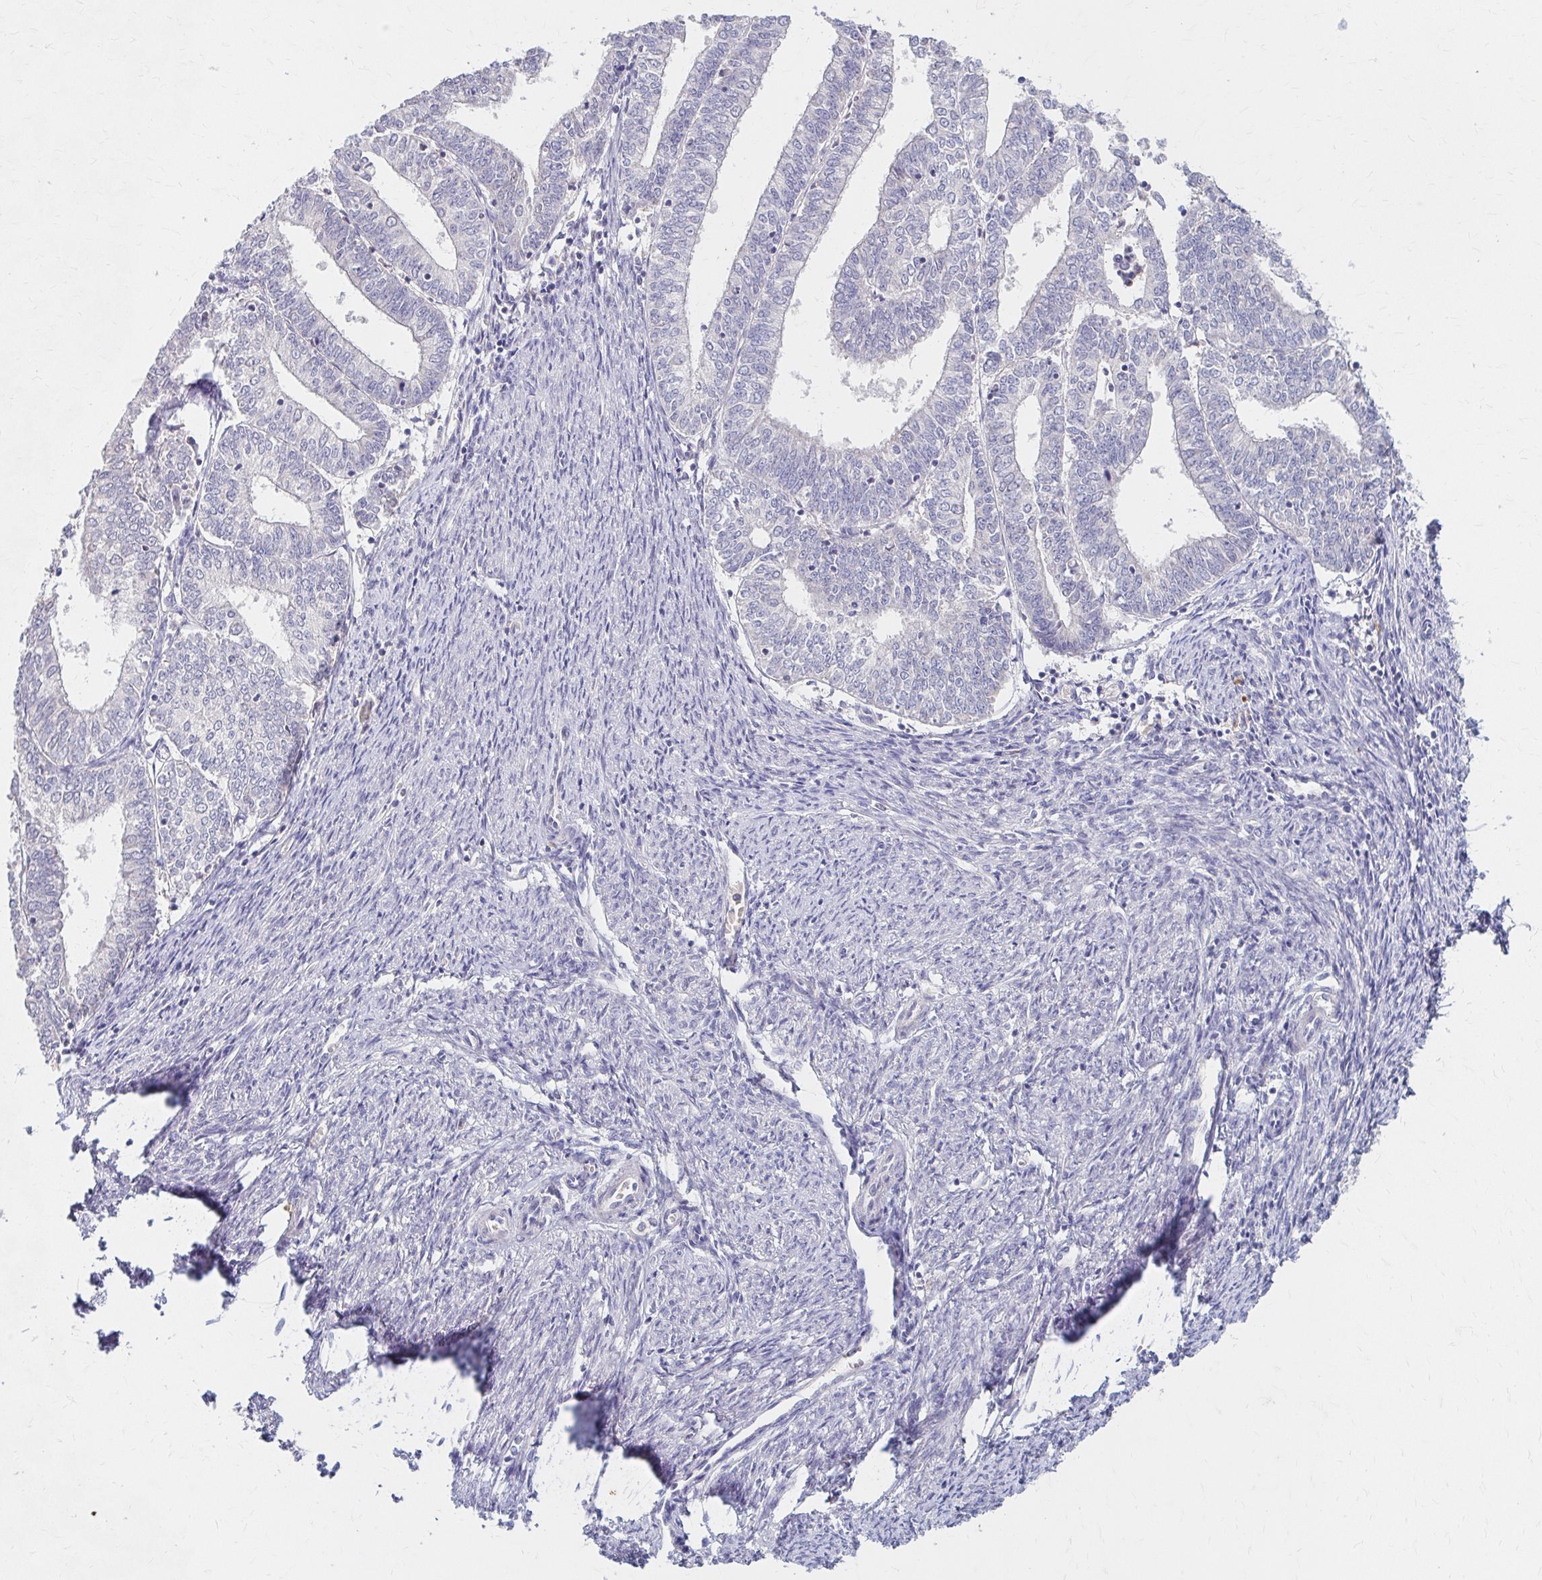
{"staining": {"intensity": "negative", "quantity": "none", "location": "none"}, "tissue": "endometrial cancer", "cell_type": "Tumor cells", "image_type": "cancer", "snomed": [{"axis": "morphology", "description": "Adenocarcinoma, NOS"}, {"axis": "topography", "description": "Endometrium"}], "caption": "Immunohistochemical staining of human adenocarcinoma (endometrial) demonstrates no significant expression in tumor cells.", "gene": "HMGCS2", "patient": {"sex": "female", "age": 61}}